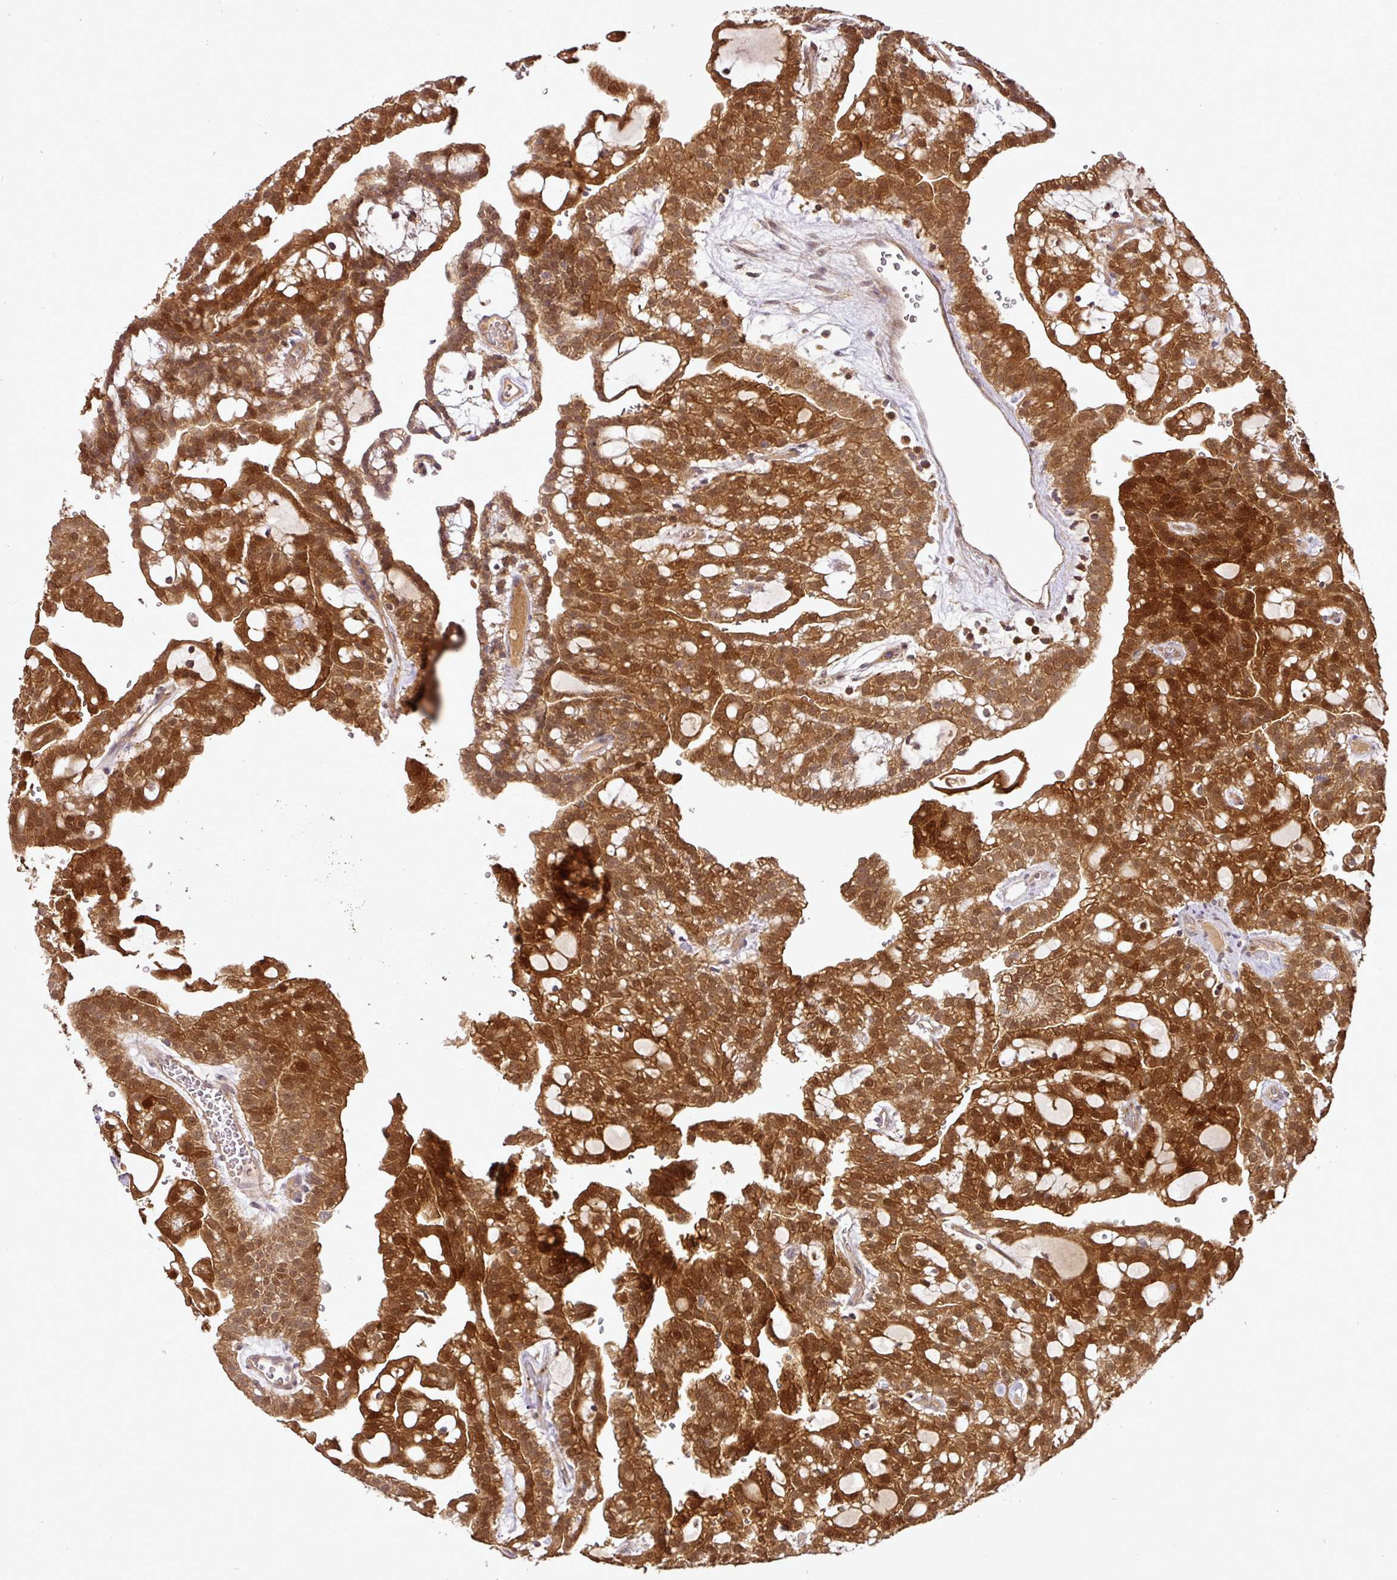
{"staining": {"intensity": "strong", "quantity": ">75%", "location": "cytoplasmic/membranous,nuclear"}, "tissue": "renal cancer", "cell_type": "Tumor cells", "image_type": "cancer", "snomed": [{"axis": "morphology", "description": "Adenocarcinoma, NOS"}, {"axis": "topography", "description": "Kidney"}], "caption": "The photomicrograph exhibits staining of renal cancer, revealing strong cytoplasmic/membranous and nuclear protein expression (brown color) within tumor cells.", "gene": "FAIM", "patient": {"sex": "male", "age": 63}}